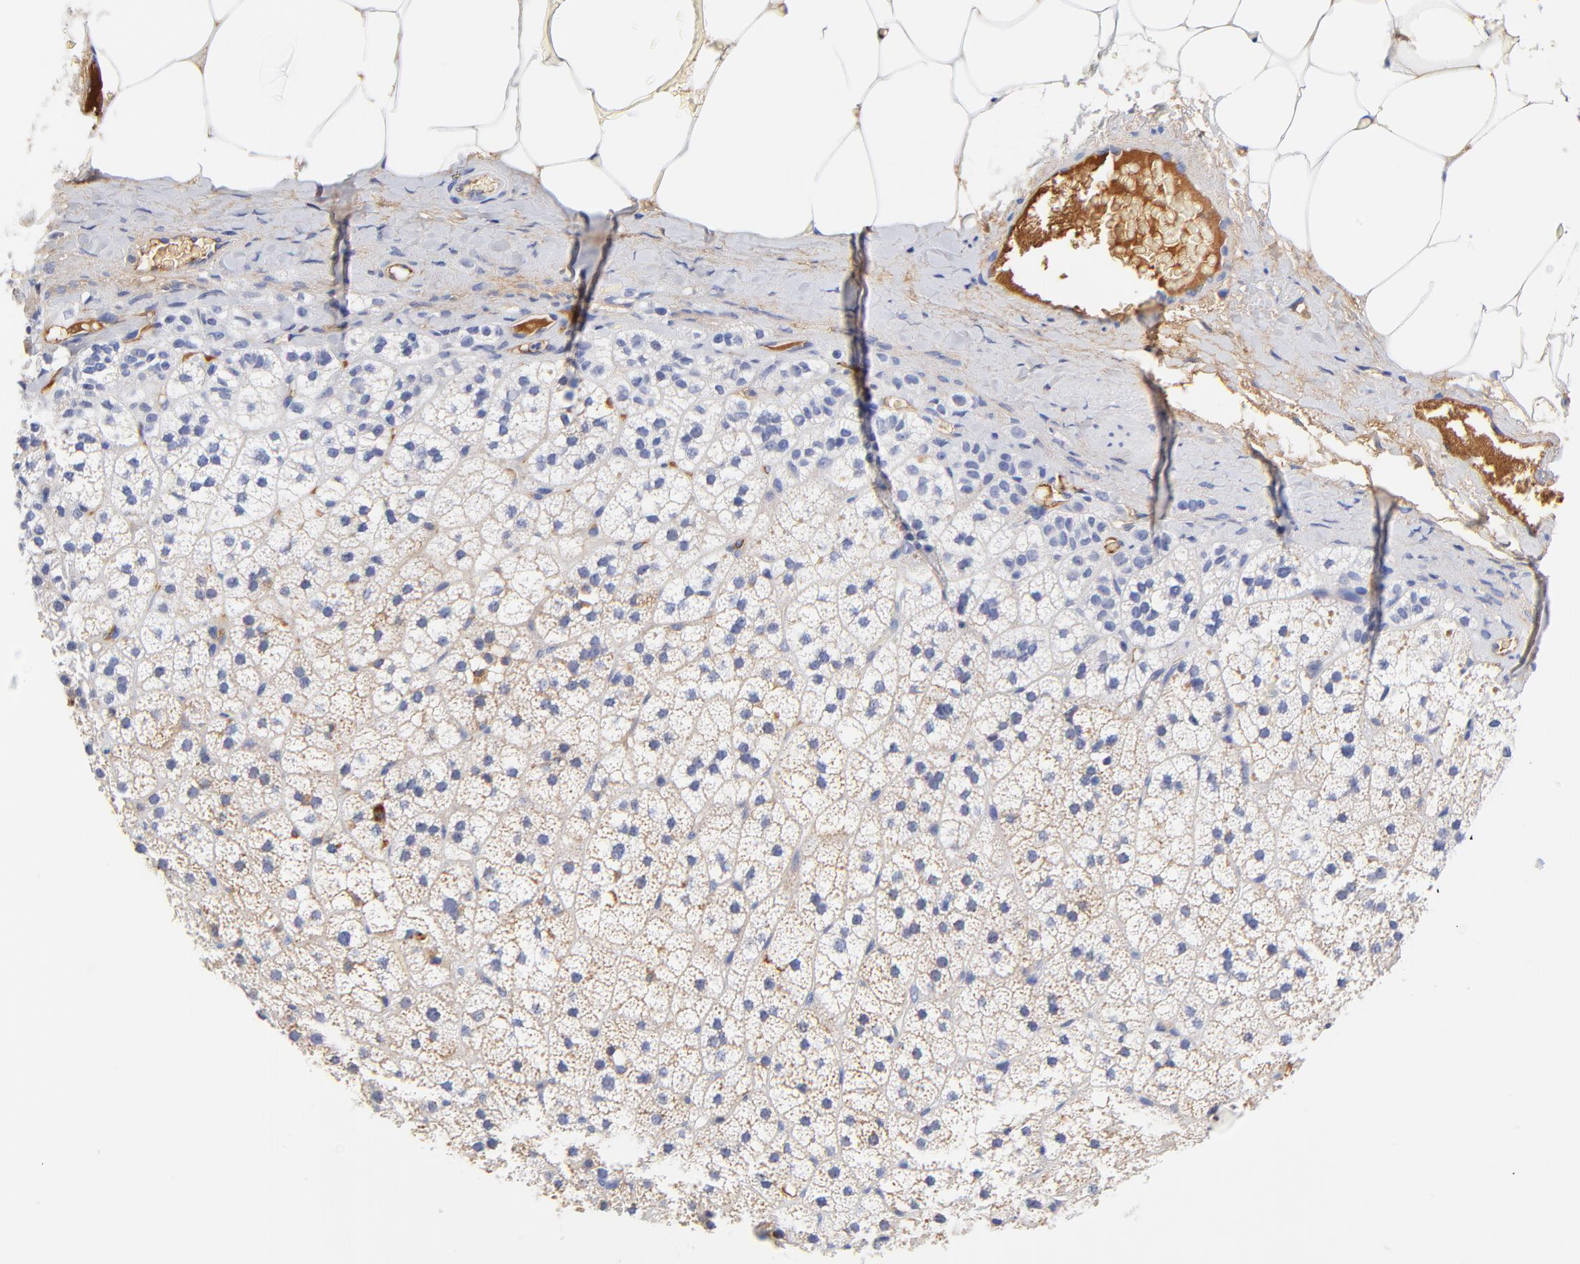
{"staining": {"intensity": "weak", "quantity": "<25%", "location": "cytoplasmic/membranous"}, "tissue": "adrenal gland", "cell_type": "Glandular cells", "image_type": "normal", "snomed": [{"axis": "morphology", "description": "Normal tissue, NOS"}, {"axis": "topography", "description": "Adrenal gland"}], "caption": "The image exhibits no staining of glandular cells in unremarkable adrenal gland. Nuclei are stained in blue.", "gene": "IGLV3", "patient": {"sex": "male", "age": 35}}